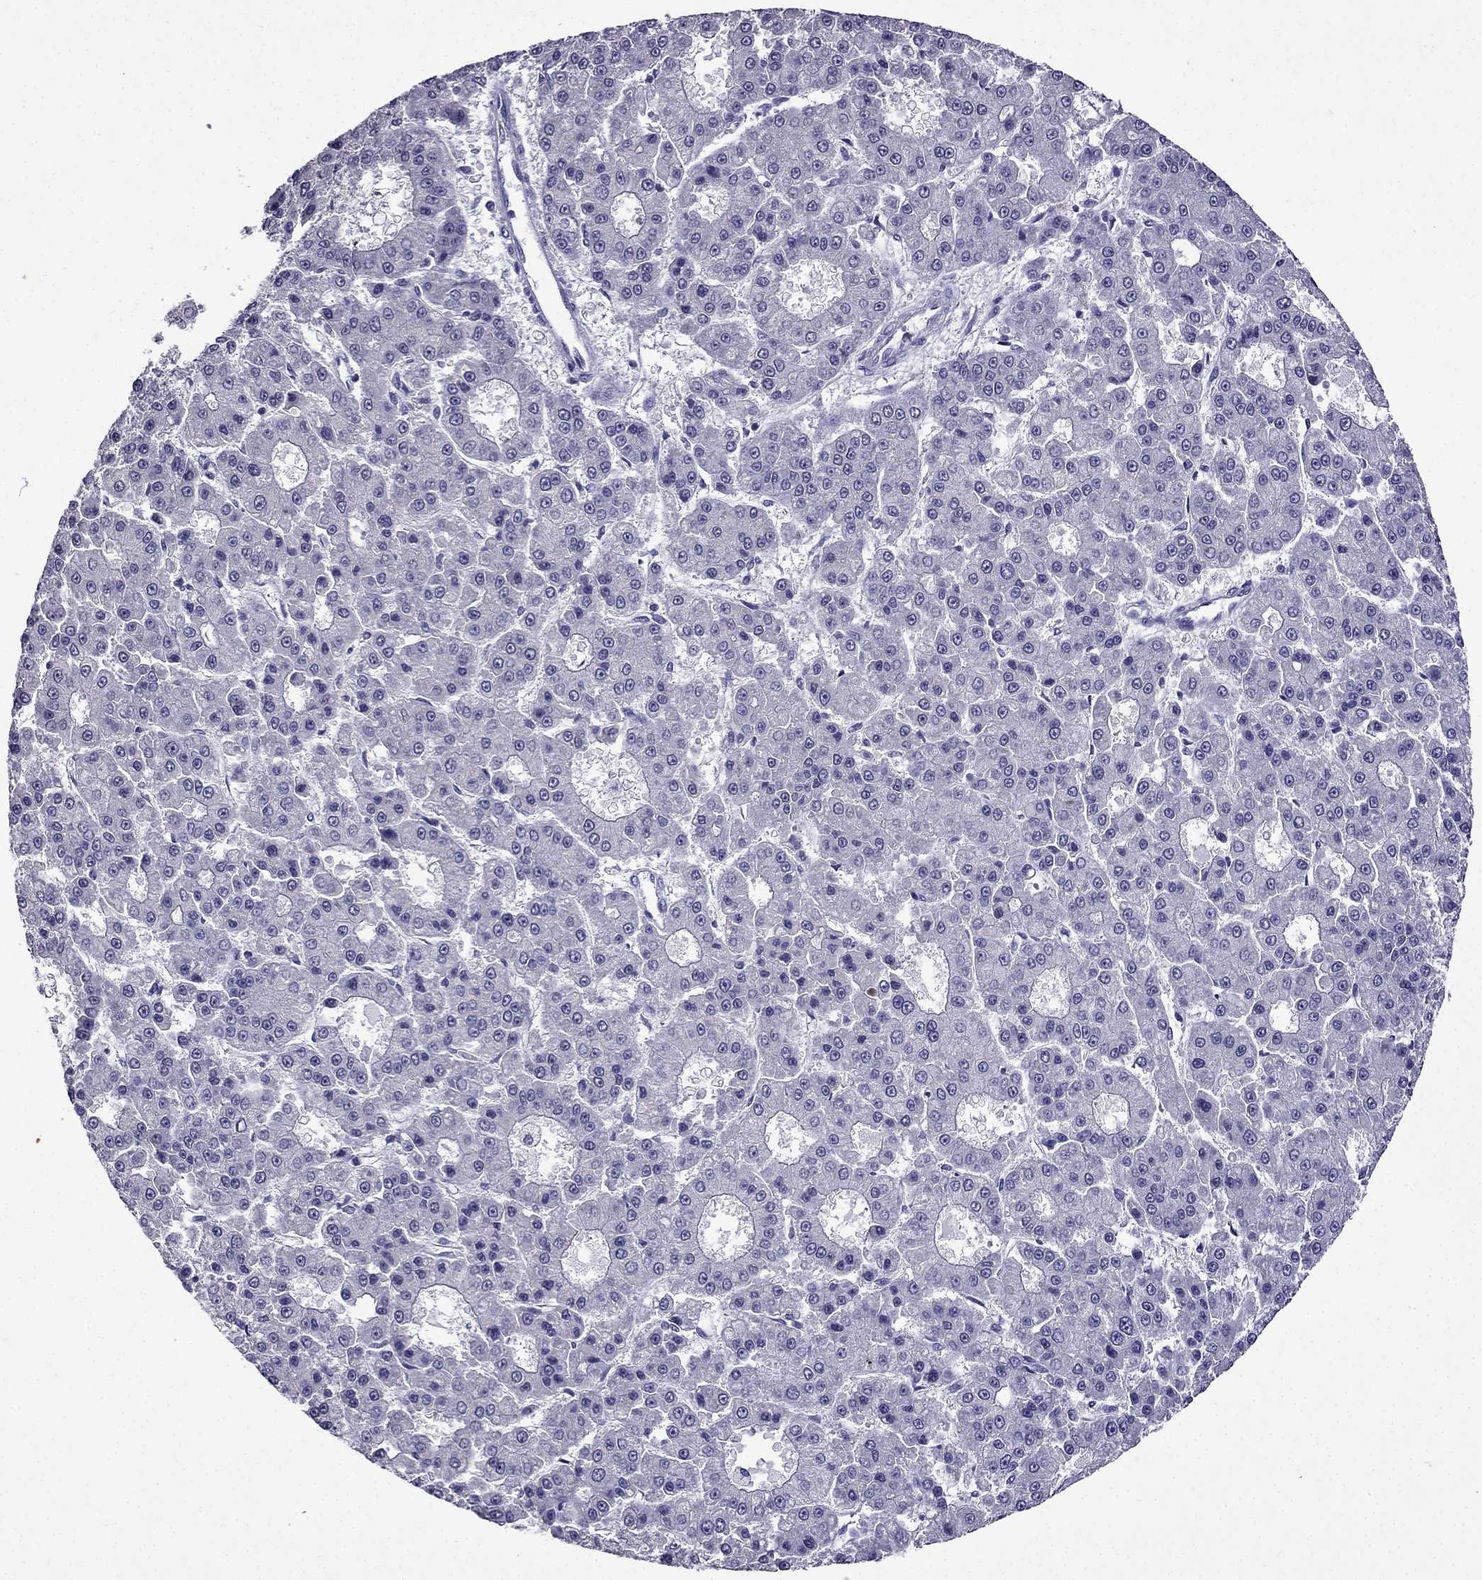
{"staining": {"intensity": "negative", "quantity": "none", "location": "none"}, "tissue": "liver cancer", "cell_type": "Tumor cells", "image_type": "cancer", "snomed": [{"axis": "morphology", "description": "Carcinoma, Hepatocellular, NOS"}, {"axis": "topography", "description": "Liver"}], "caption": "Tumor cells are negative for brown protein staining in liver hepatocellular carcinoma.", "gene": "DNAH17", "patient": {"sex": "male", "age": 70}}